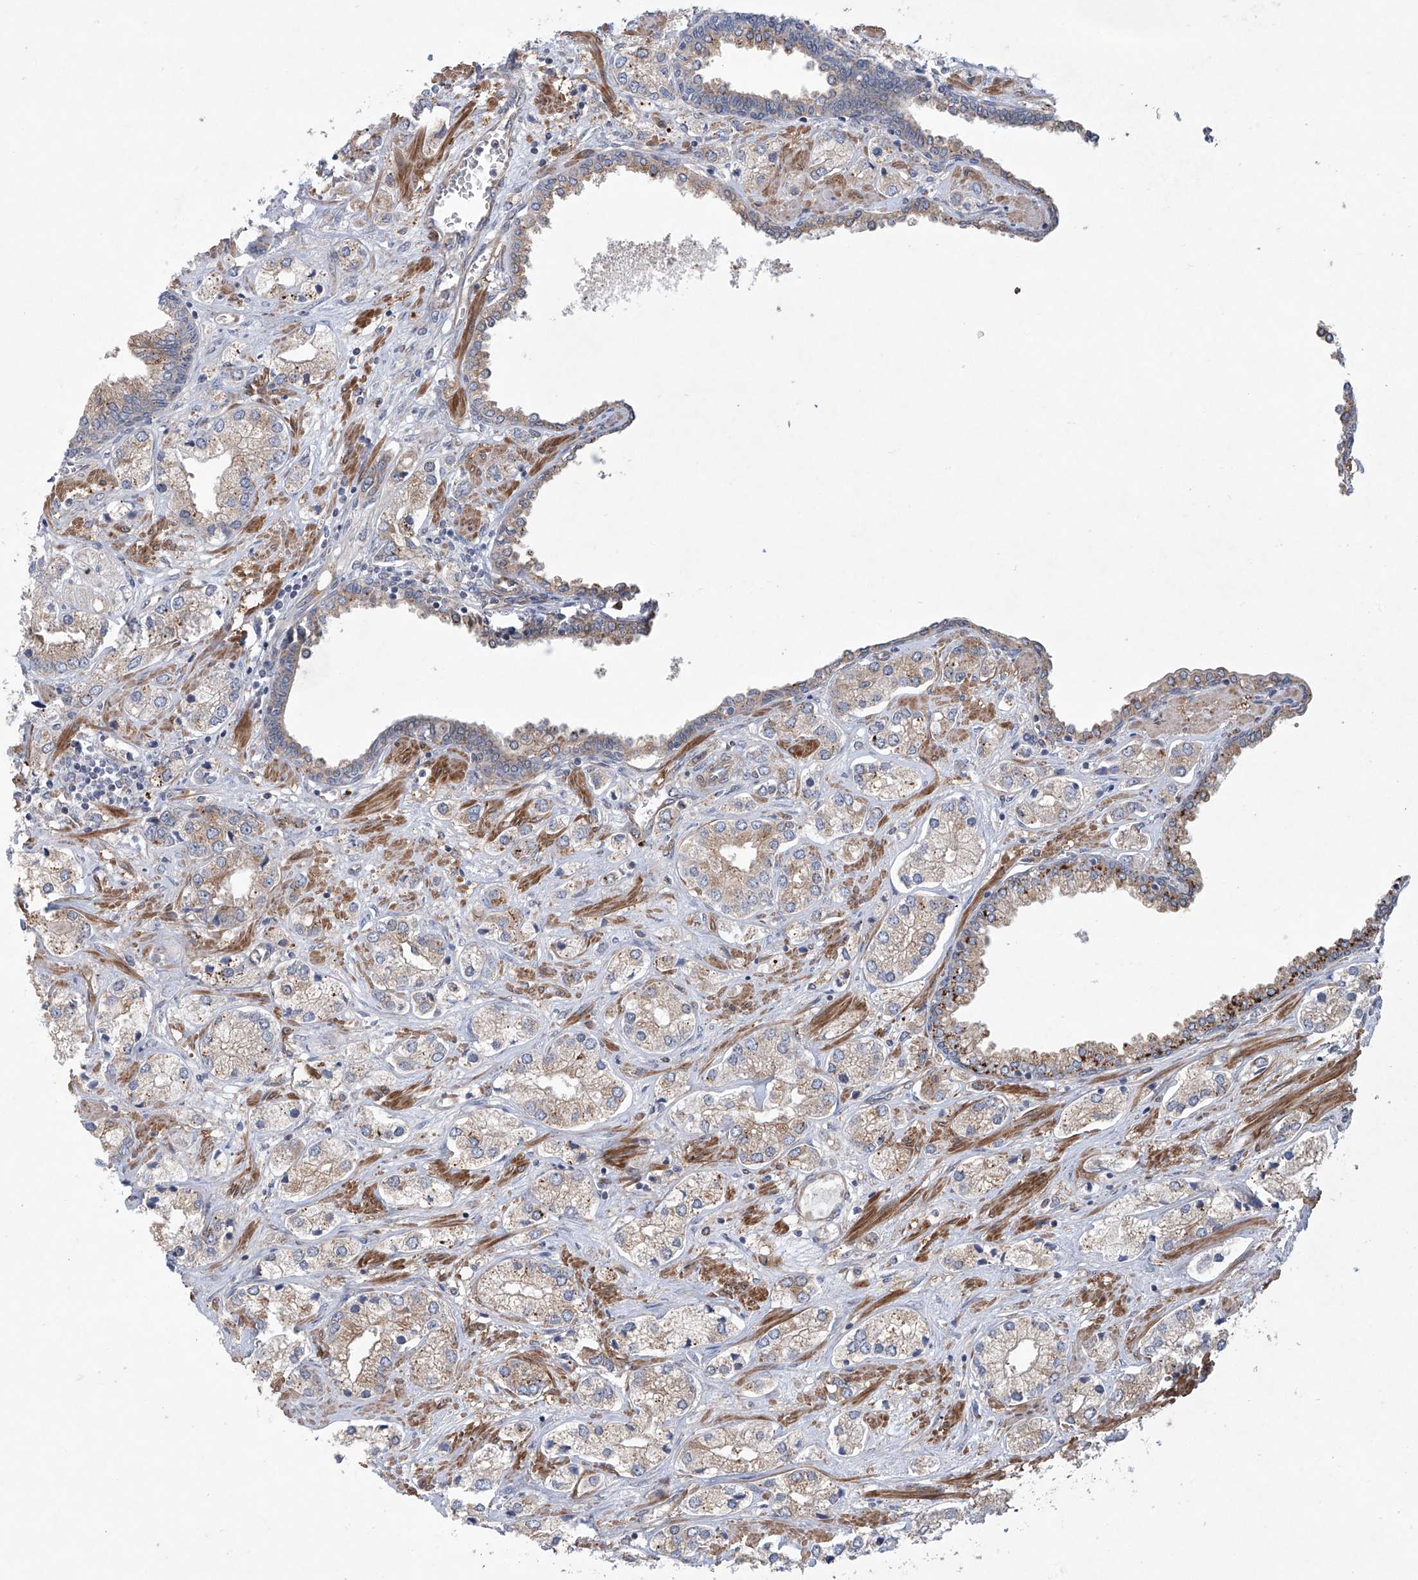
{"staining": {"intensity": "weak", "quantity": "25%-75%", "location": "cytoplasmic/membranous"}, "tissue": "prostate cancer", "cell_type": "Tumor cells", "image_type": "cancer", "snomed": [{"axis": "morphology", "description": "Adenocarcinoma, High grade"}, {"axis": "topography", "description": "Prostate"}], "caption": "DAB immunohistochemical staining of human high-grade adenocarcinoma (prostate) exhibits weak cytoplasmic/membranous protein expression in approximately 25%-75% of tumor cells. (DAB IHC with brightfield microscopy, high magnification).", "gene": "KLC4", "patient": {"sex": "male", "age": 66}}